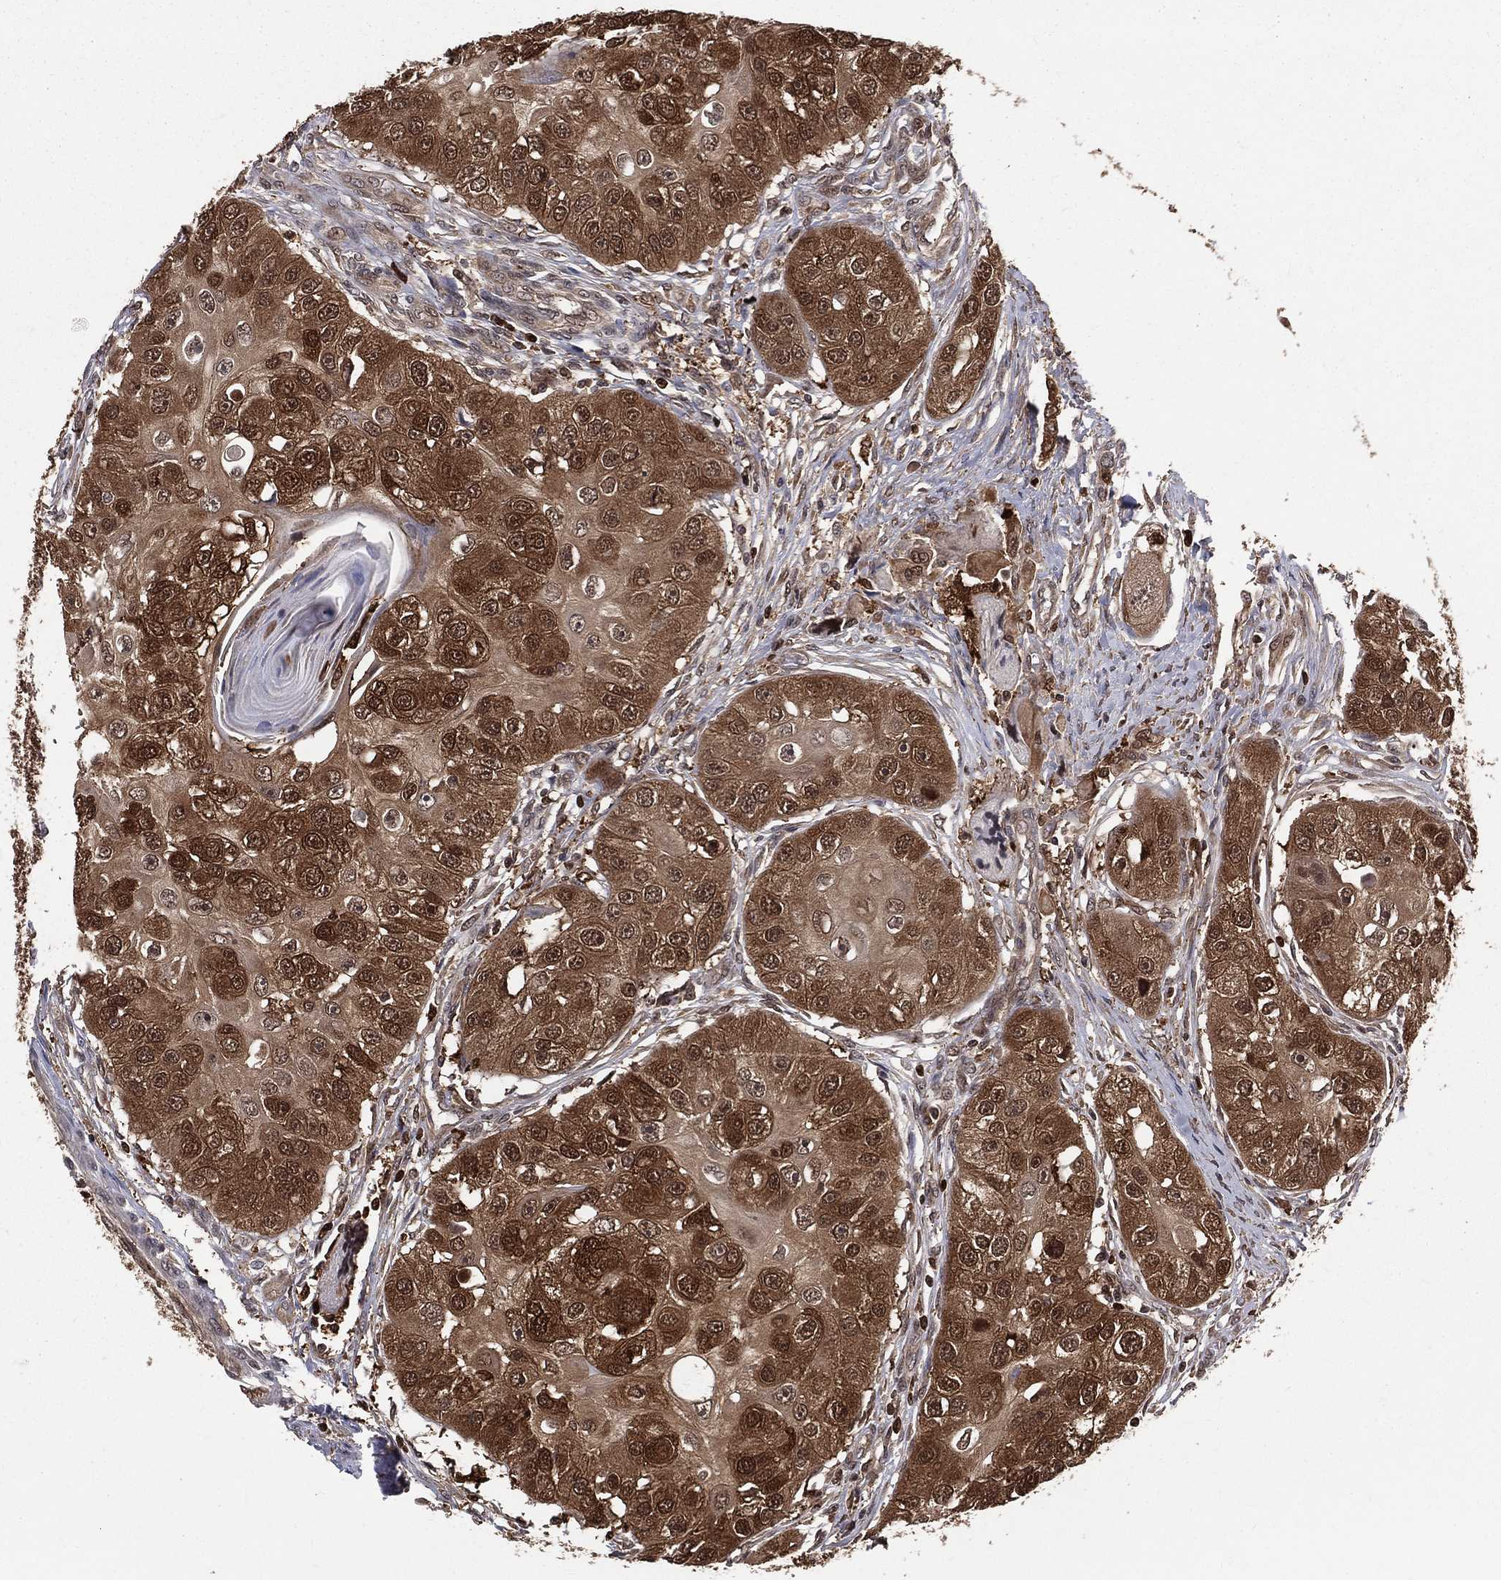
{"staining": {"intensity": "strong", "quantity": ">75%", "location": "cytoplasmic/membranous,nuclear"}, "tissue": "head and neck cancer", "cell_type": "Tumor cells", "image_type": "cancer", "snomed": [{"axis": "morphology", "description": "Normal tissue, NOS"}, {"axis": "morphology", "description": "Squamous cell carcinoma, NOS"}, {"axis": "topography", "description": "Skeletal muscle"}, {"axis": "topography", "description": "Head-Neck"}], "caption": "The photomicrograph exhibits a brown stain indicating the presence of a protein in the cytoplasmic/membranous and nuclear of tumor cells in squamous cell carcinoma (head and neck).", "gene": "ENO1", "patient": {"sex": "male", "age": 51}}